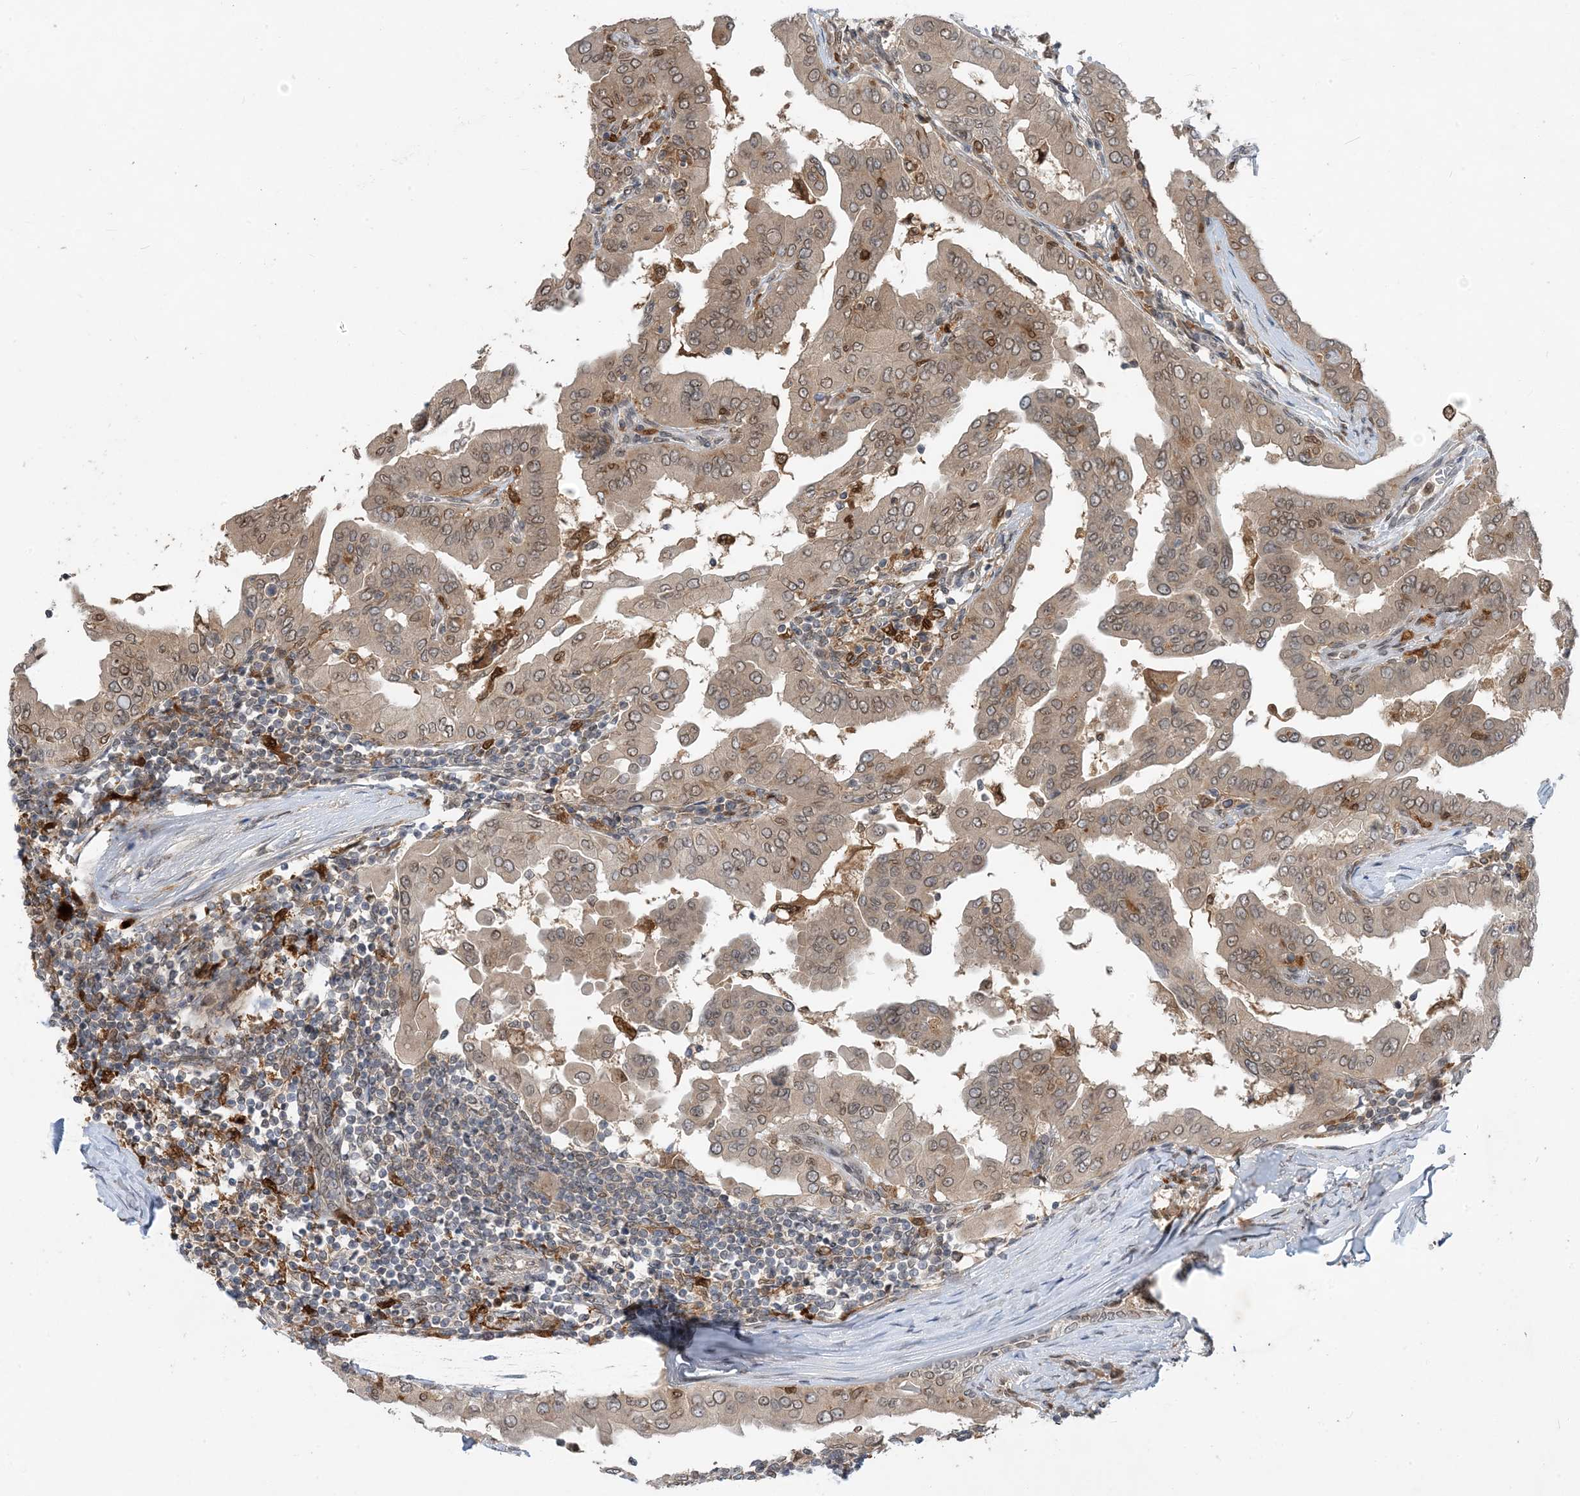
{"staining": {"intensity": "weak", "quantity": ">75%", "location": "cytoplasmic/membranous,nuclear"}, "tissue": "thyroid cancer", "cell_type": "Tumor cells", "image_type": "cancer", "snomed": [{"axis": "morphology", "description": "Papillary adenocarcinoma, NOS"}, {"axis": "topography", "description": "Thyroid gland"}], "caption": "The immunohistochemical stain highlights weak cytoplasmic/membranous and nuclear staining in tumor cells of thyroid cancer (papillary adenocarcinoma) tissue. (DAB (3,3'-diaminobenzidine) = brown stain, brightfield microscopy at high magnification).", "gene": "NAGK", "patient": {"sex": "male", "age": 33}}